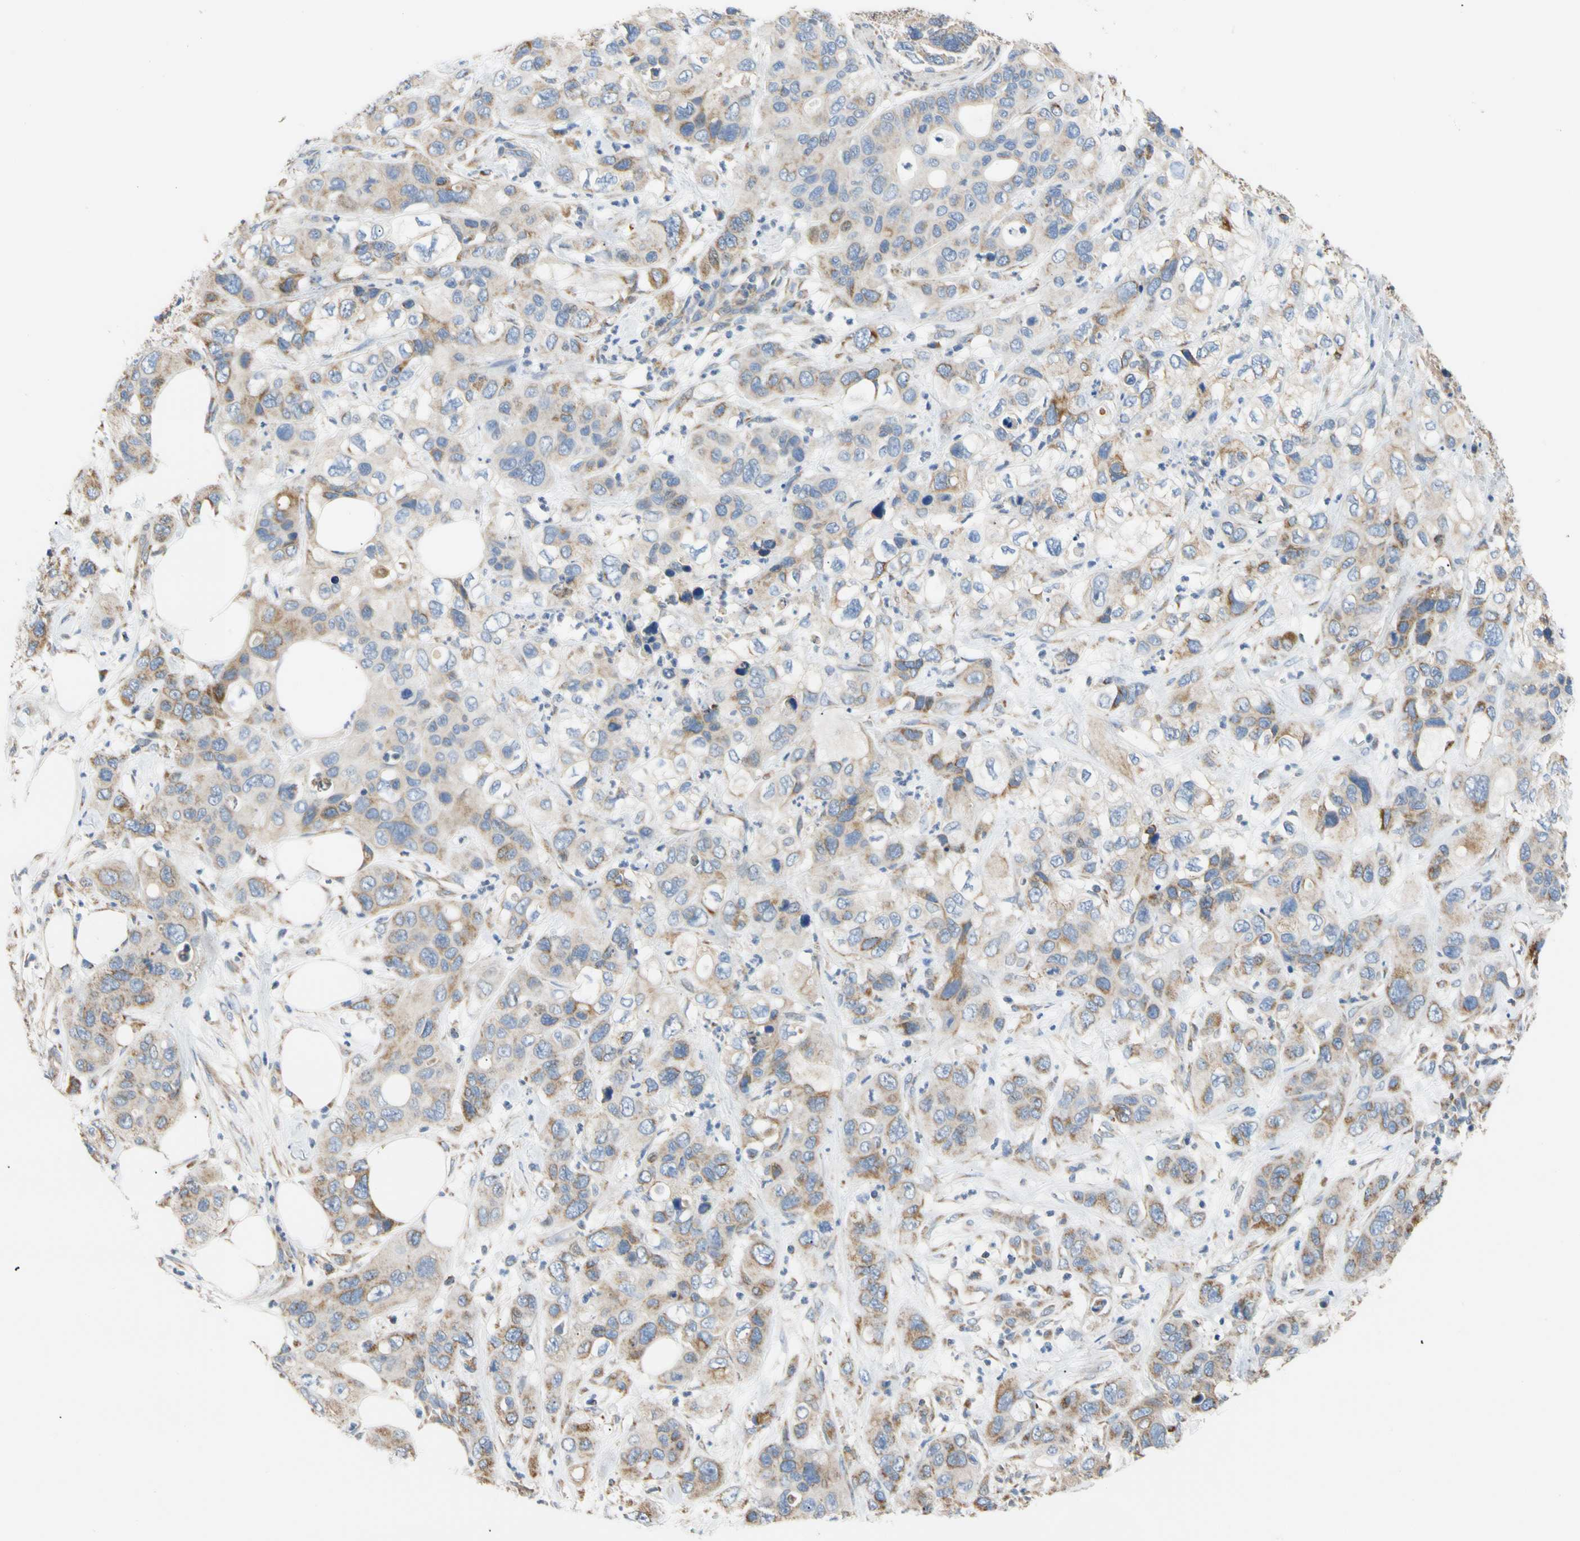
{"staining": {"intensity": "moderate", "quantity": "<25%", "location": "cytoplasmic/membranous"}, "tissue": "pancreatic cancer", "cell_type": "Tumor cells", "image_type": "cancer", "snomed": [{"axis": "morphology", "description": "Adenocarcinoma, NOS"}, {"axis": "topography", "description": "Pancreas"}], "caption": "Pancreatic cancer (adenocarcinoma) stained with a protein marker displays moderate staining in tumor cells.", "gene": "PLGRKT", "patient": {"sex": "female", "age": 71}}